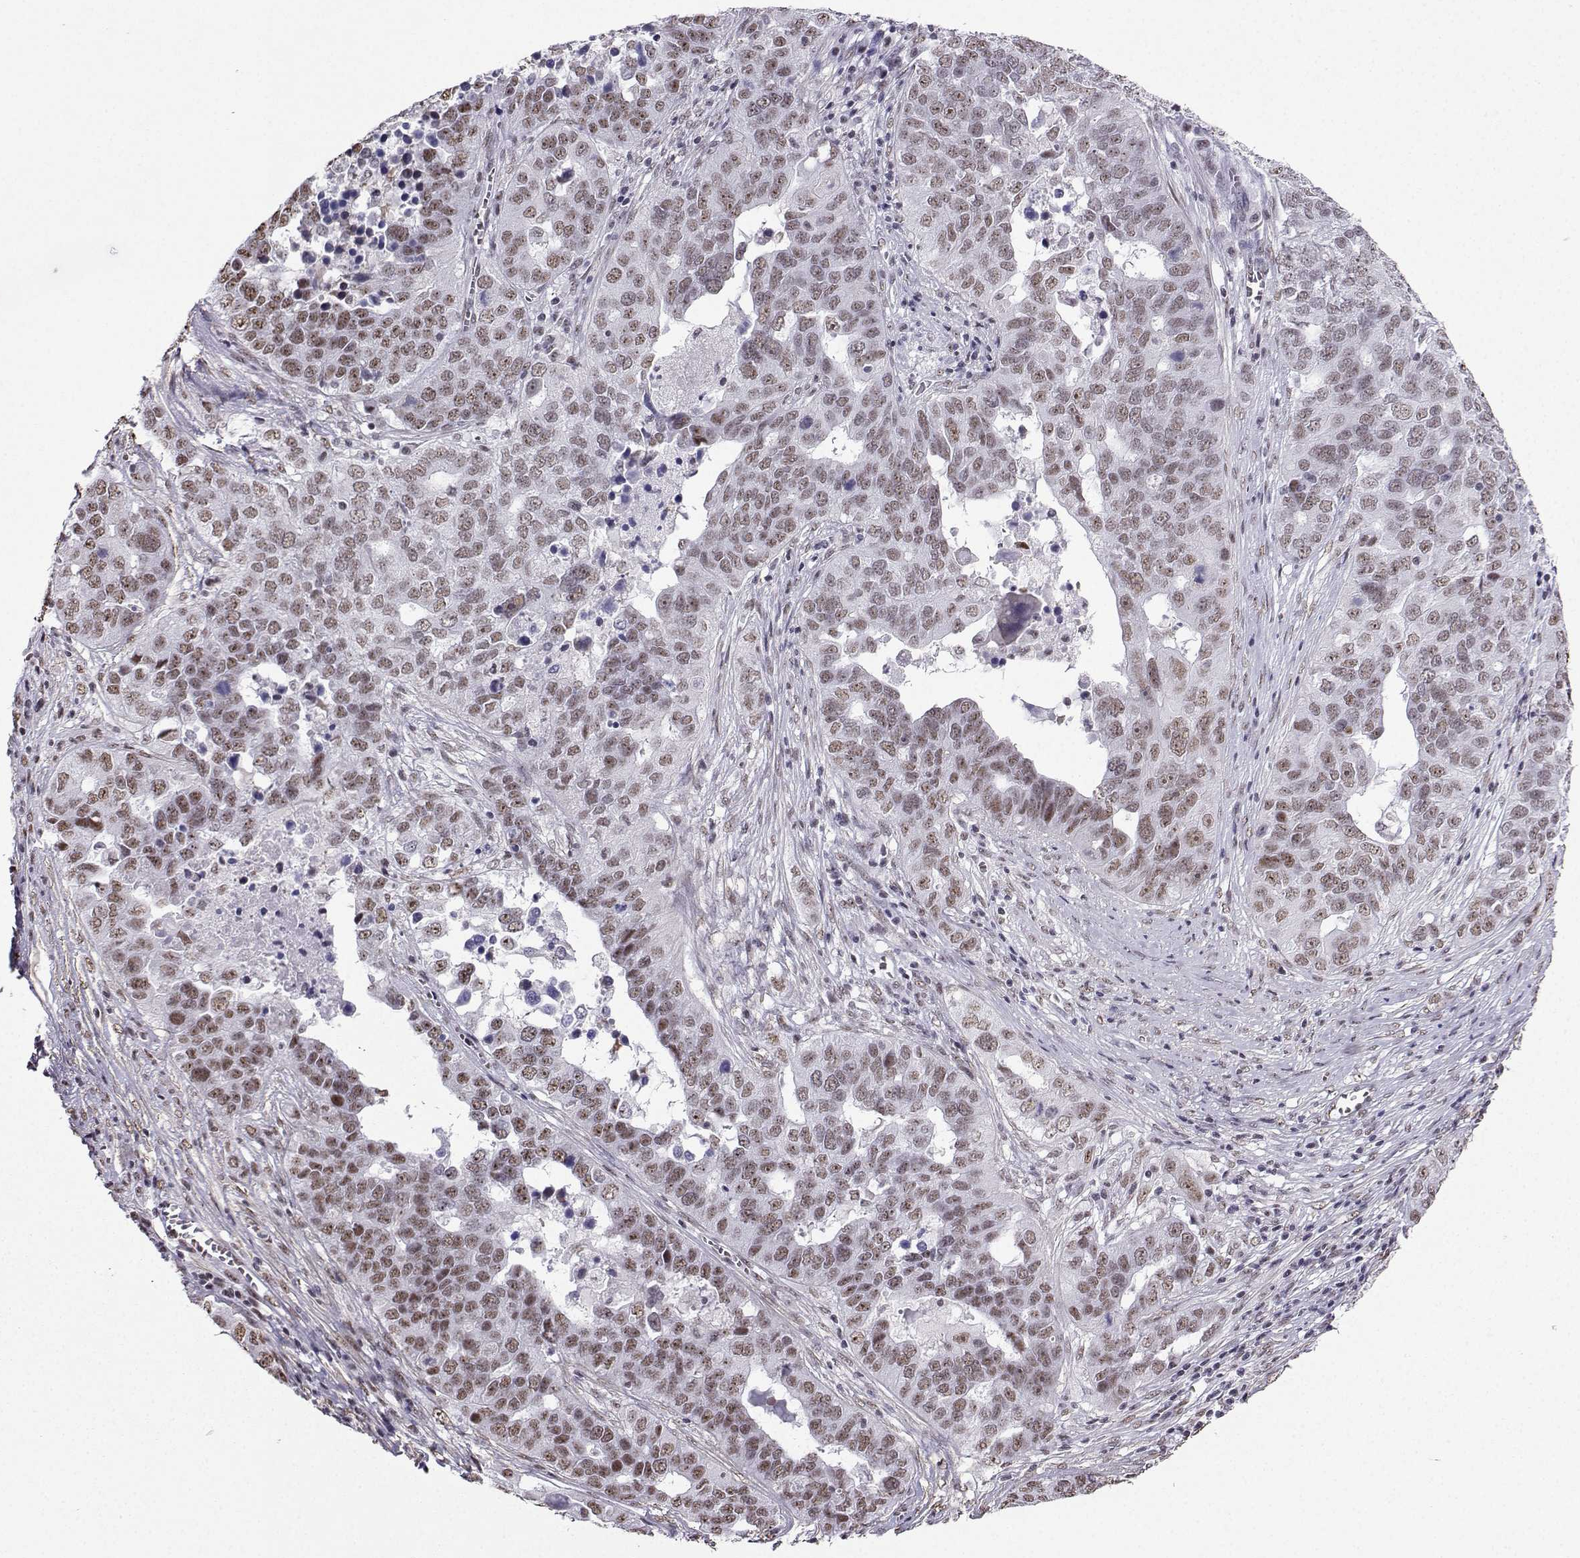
{"staining": {"intensity": "weak", "quantity": ">75%", "location": "nuclear"}, "tissue": "ovarian cancer", "cell_type": "Tumor cells", "image_type": "cancer", "snomed": [{"axis": "morphology", "description": "Carcinoma, endometroid"}, {"axis": "topography", "description": "Soft tissue"}, {"axis": "topography", "description": "Ovary"}], "caption": "This is an image of IHC staining of endometroid carcinoma (ovarian), which shows weak staining in the nuclear of tumor cells.", "gene": "CCNK", "patient": {"sex": "female", "age": 52}}